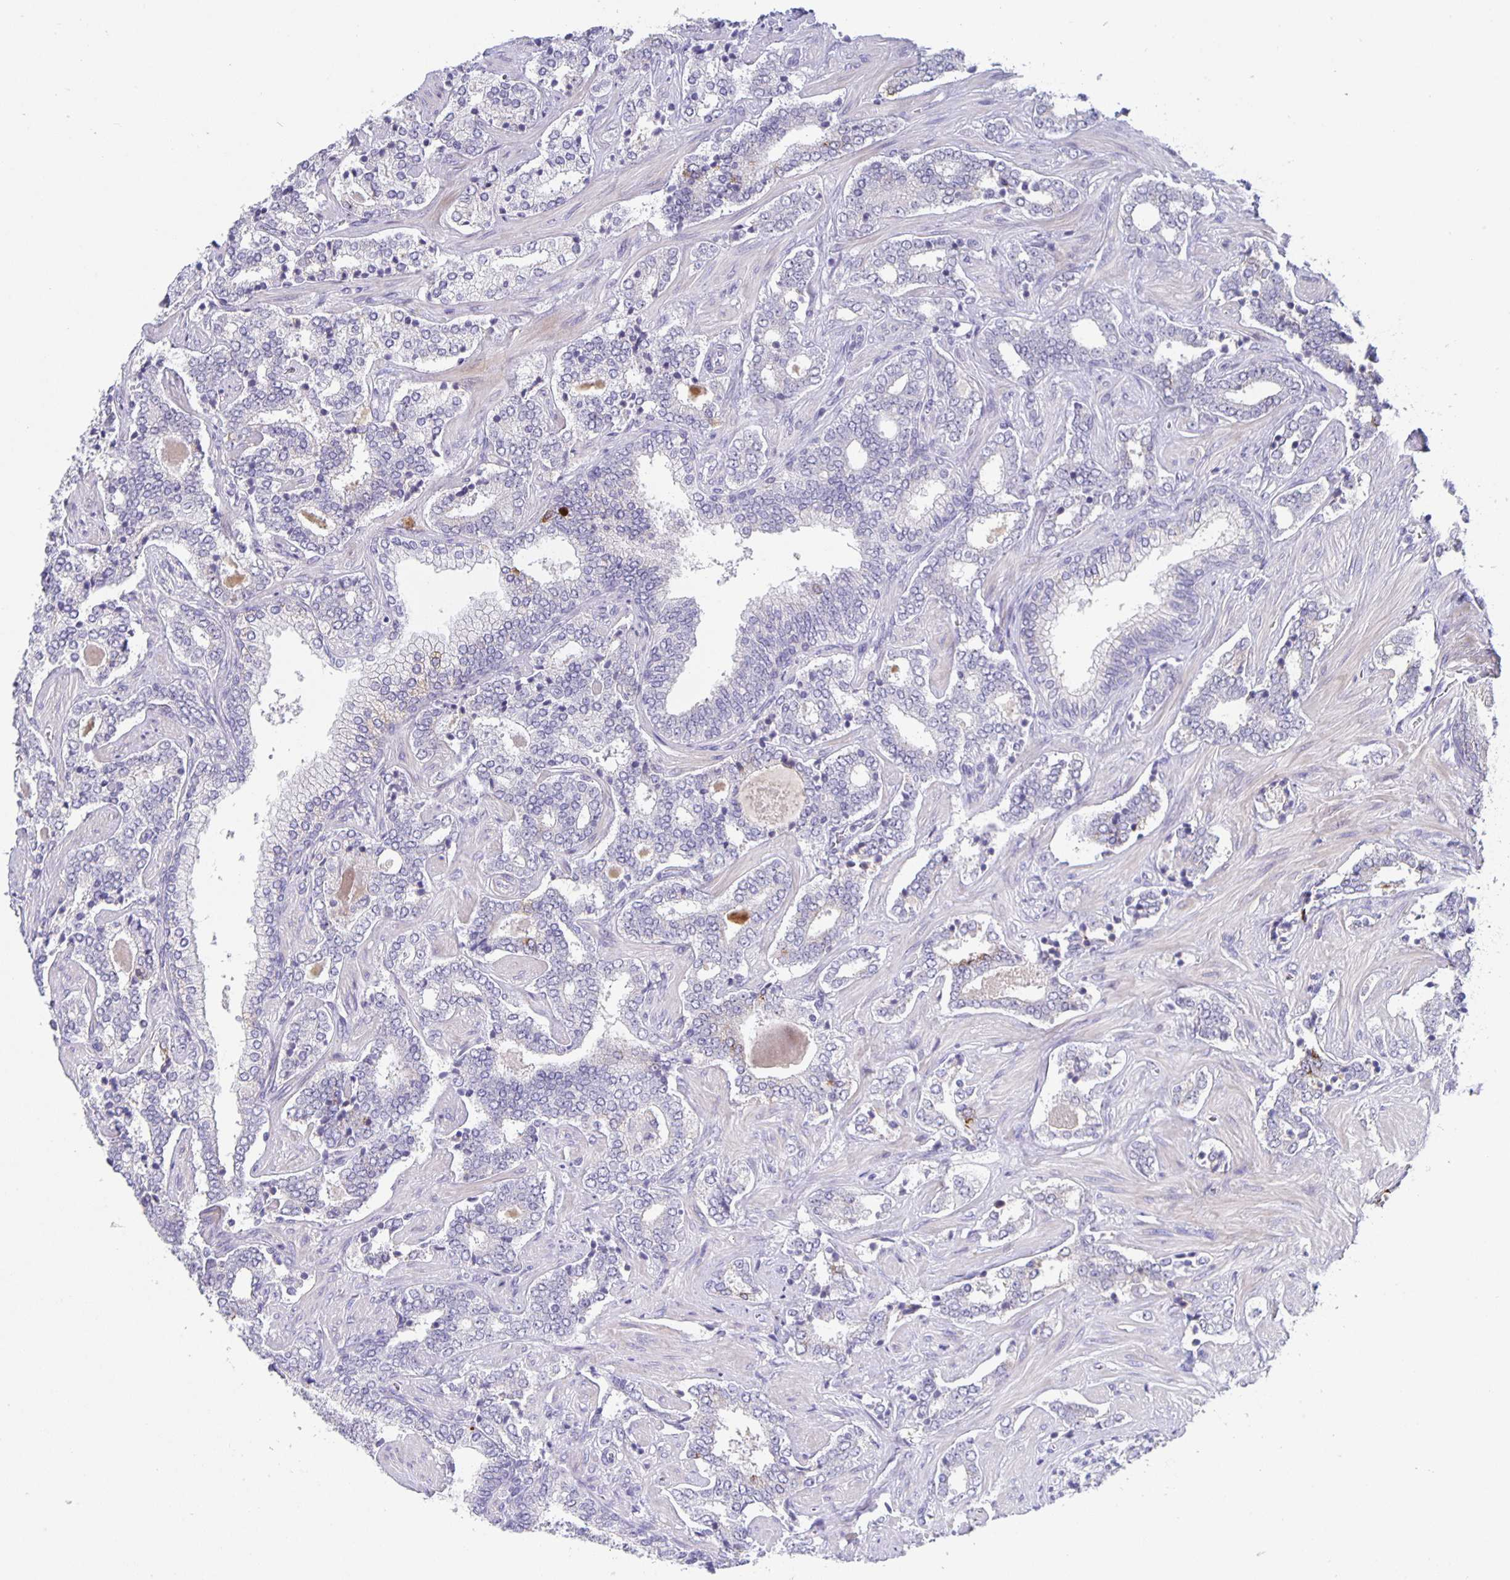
{"staining": {"intensity": "negative", "quantity": "none", "location": "none"}, "tissue": "prostate cancer", "cell_type": "Tumor cells", "image_type": "cancer", "snomed": [{"axis": "morphology", "description": "Adenocarcinoma, High grade"}, {"axis": "topography", "description": "Prostate"}], "caption": "IHC micrograph of neoplastic tissue: human adenocarcinoma (high-grade) (prostate) stained with DAB shows no significant protein staining in tumor cells.", "gene": "GDF15", "patient": {"sex": "male", "age": 60}}